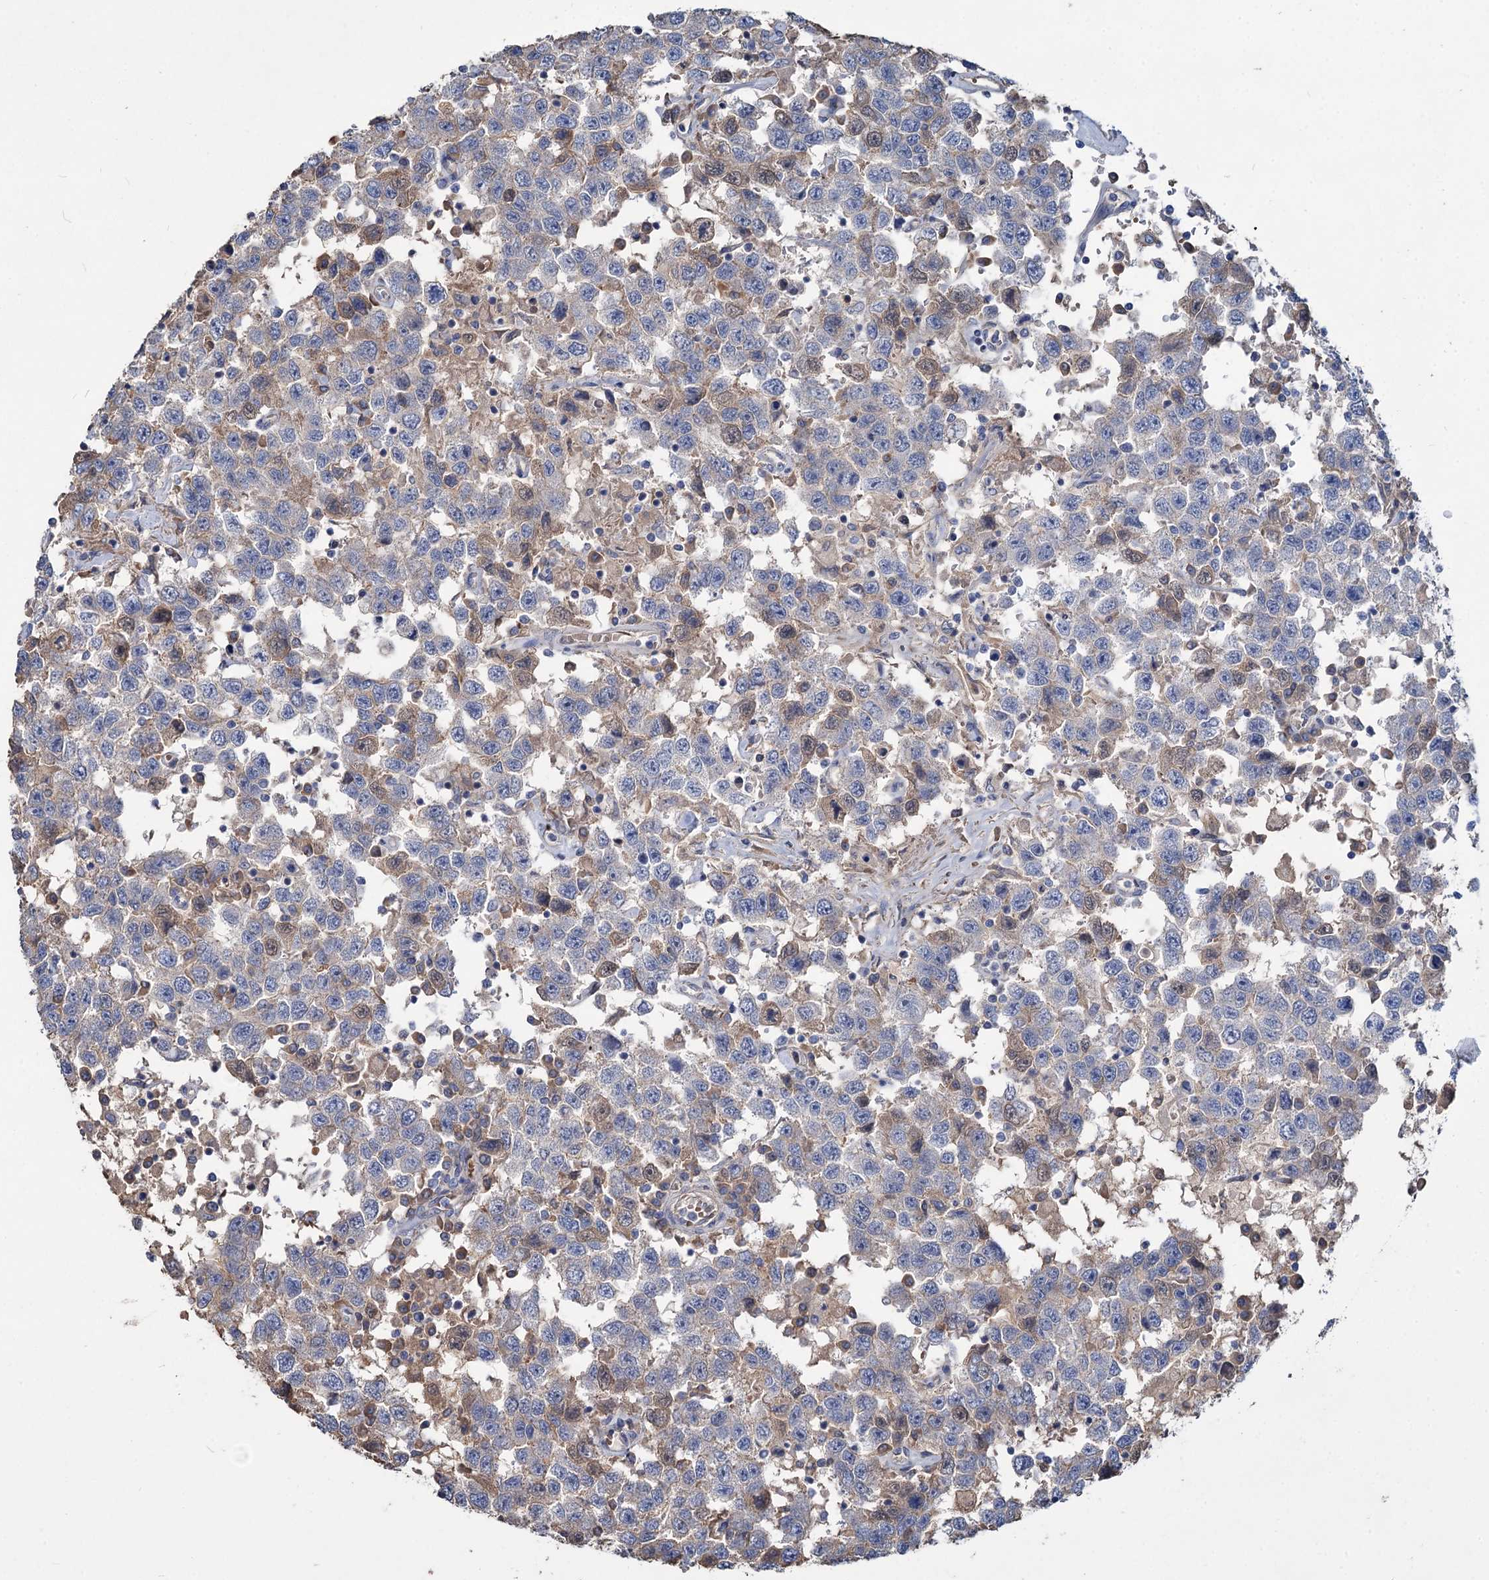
{"staining": {"intensity": "weak", "quantity": "<25%", "location": "cytoplasmic/membranous"}, "tissue": "testis cancer", "cell_type": "Tumor cells", "image_type": "cancer", "snomed": [{"axis": "morphology", "description": "Seminoma, NOS"}, {"axis": "topography", "description": "Testis"}], "caption": "High power microscopy photomicrograph of an immunohistochemistry histopathology image of testis cancer (seminoma), revealing no significant positivity in tumor cells.", "gene": "URAD", "patient": {"sex": "male", "age": 41}}